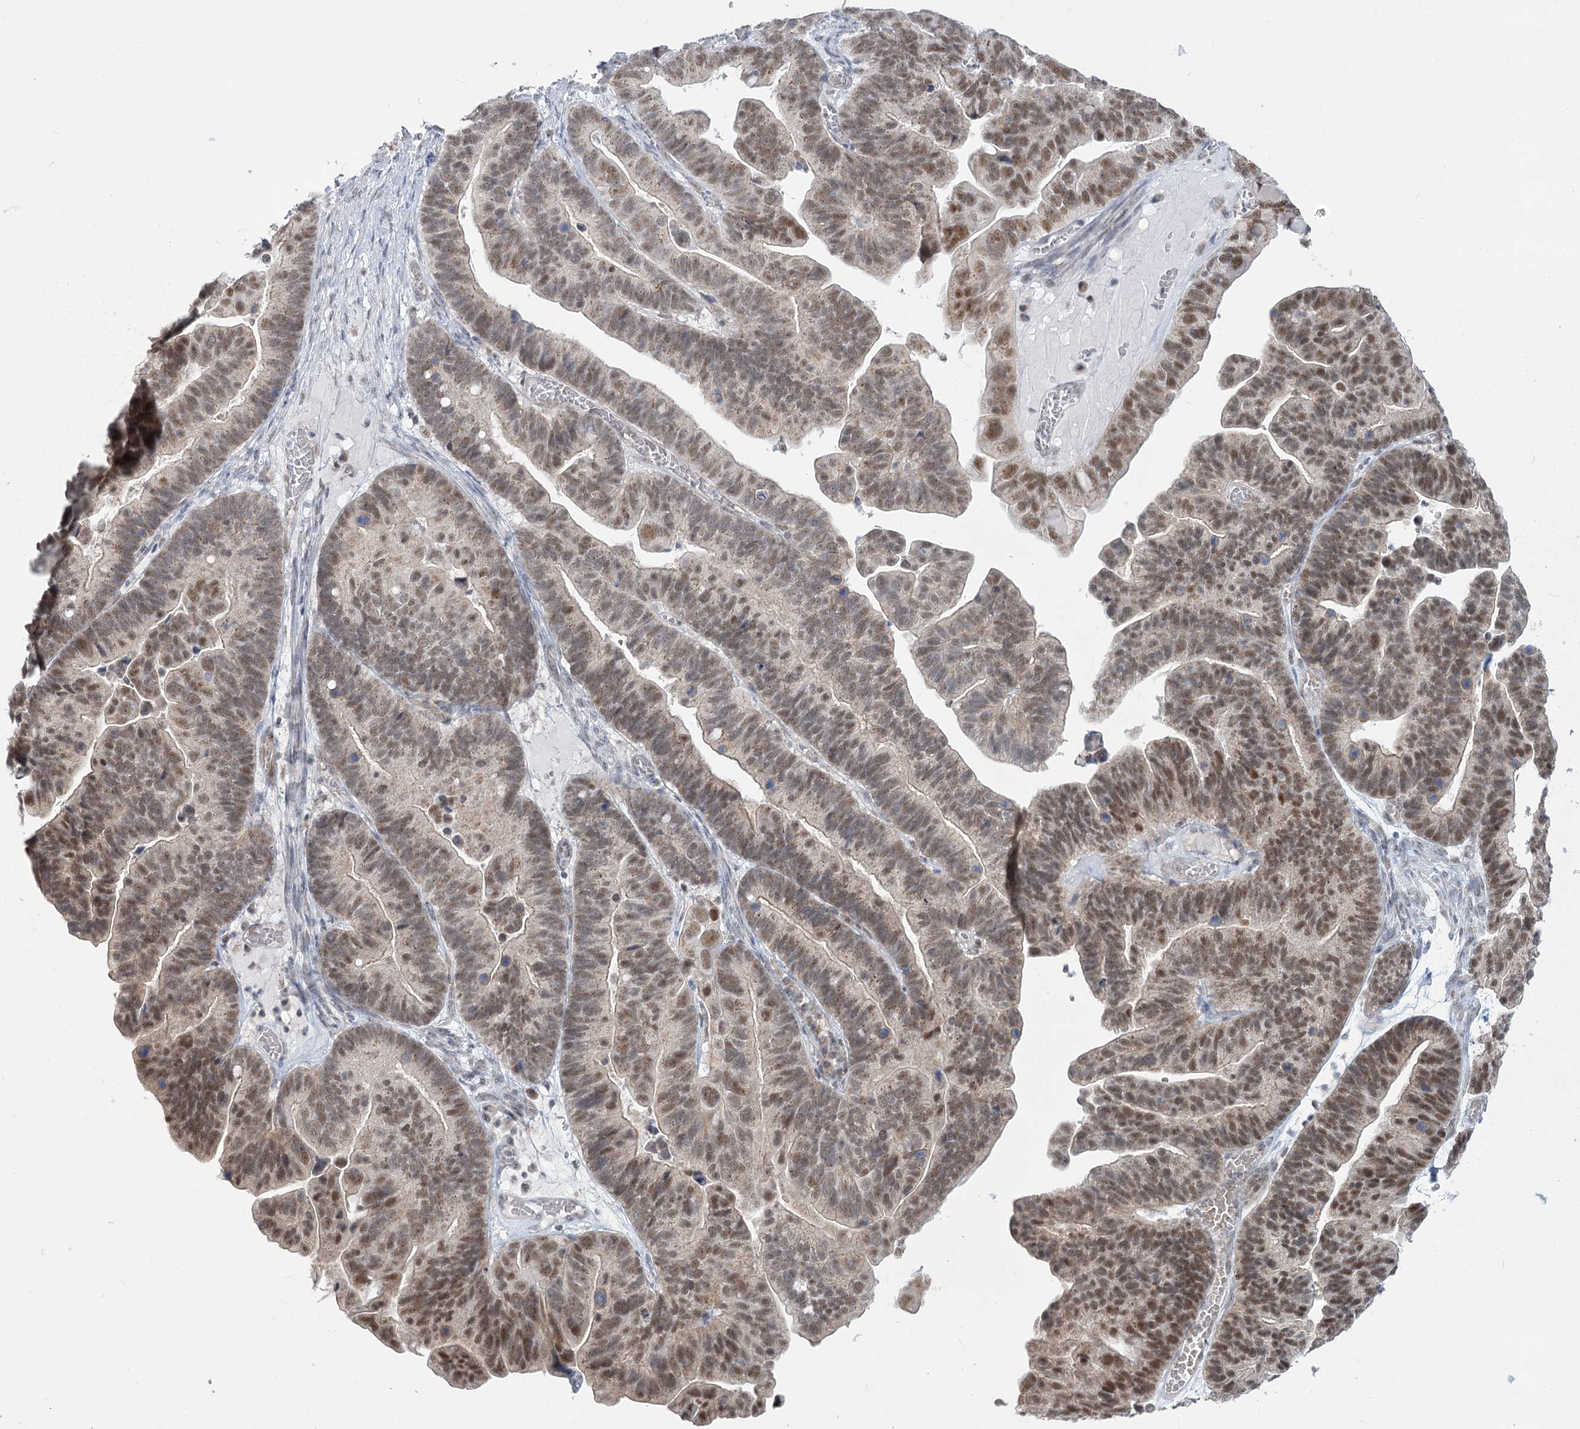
{"staining": {"intensity": "moderate", "quantity": ">75%", "location": "nuclear"}, "tissue": "ovarian cancer", "cell_type": "Tumor cells", "image_type": "cancer", "snomed": [{"axis": "morphology", "description": "Cystadenocarcinoma, serous, NOS"}, {"axis": "topography", "description": "Ovary"}], "caption": "Ovarian cancer stained with DAB (3,3'-diaminobenzidine) immunohistochemistry reveals medium levels of moderate nuclear staining in approximately >75% of tumor cells. The protein of interest is shown in brown color, while the nuclei are stained blue.", "gene": "MTG1", "patient": {"sex": "female", "age": 56}}